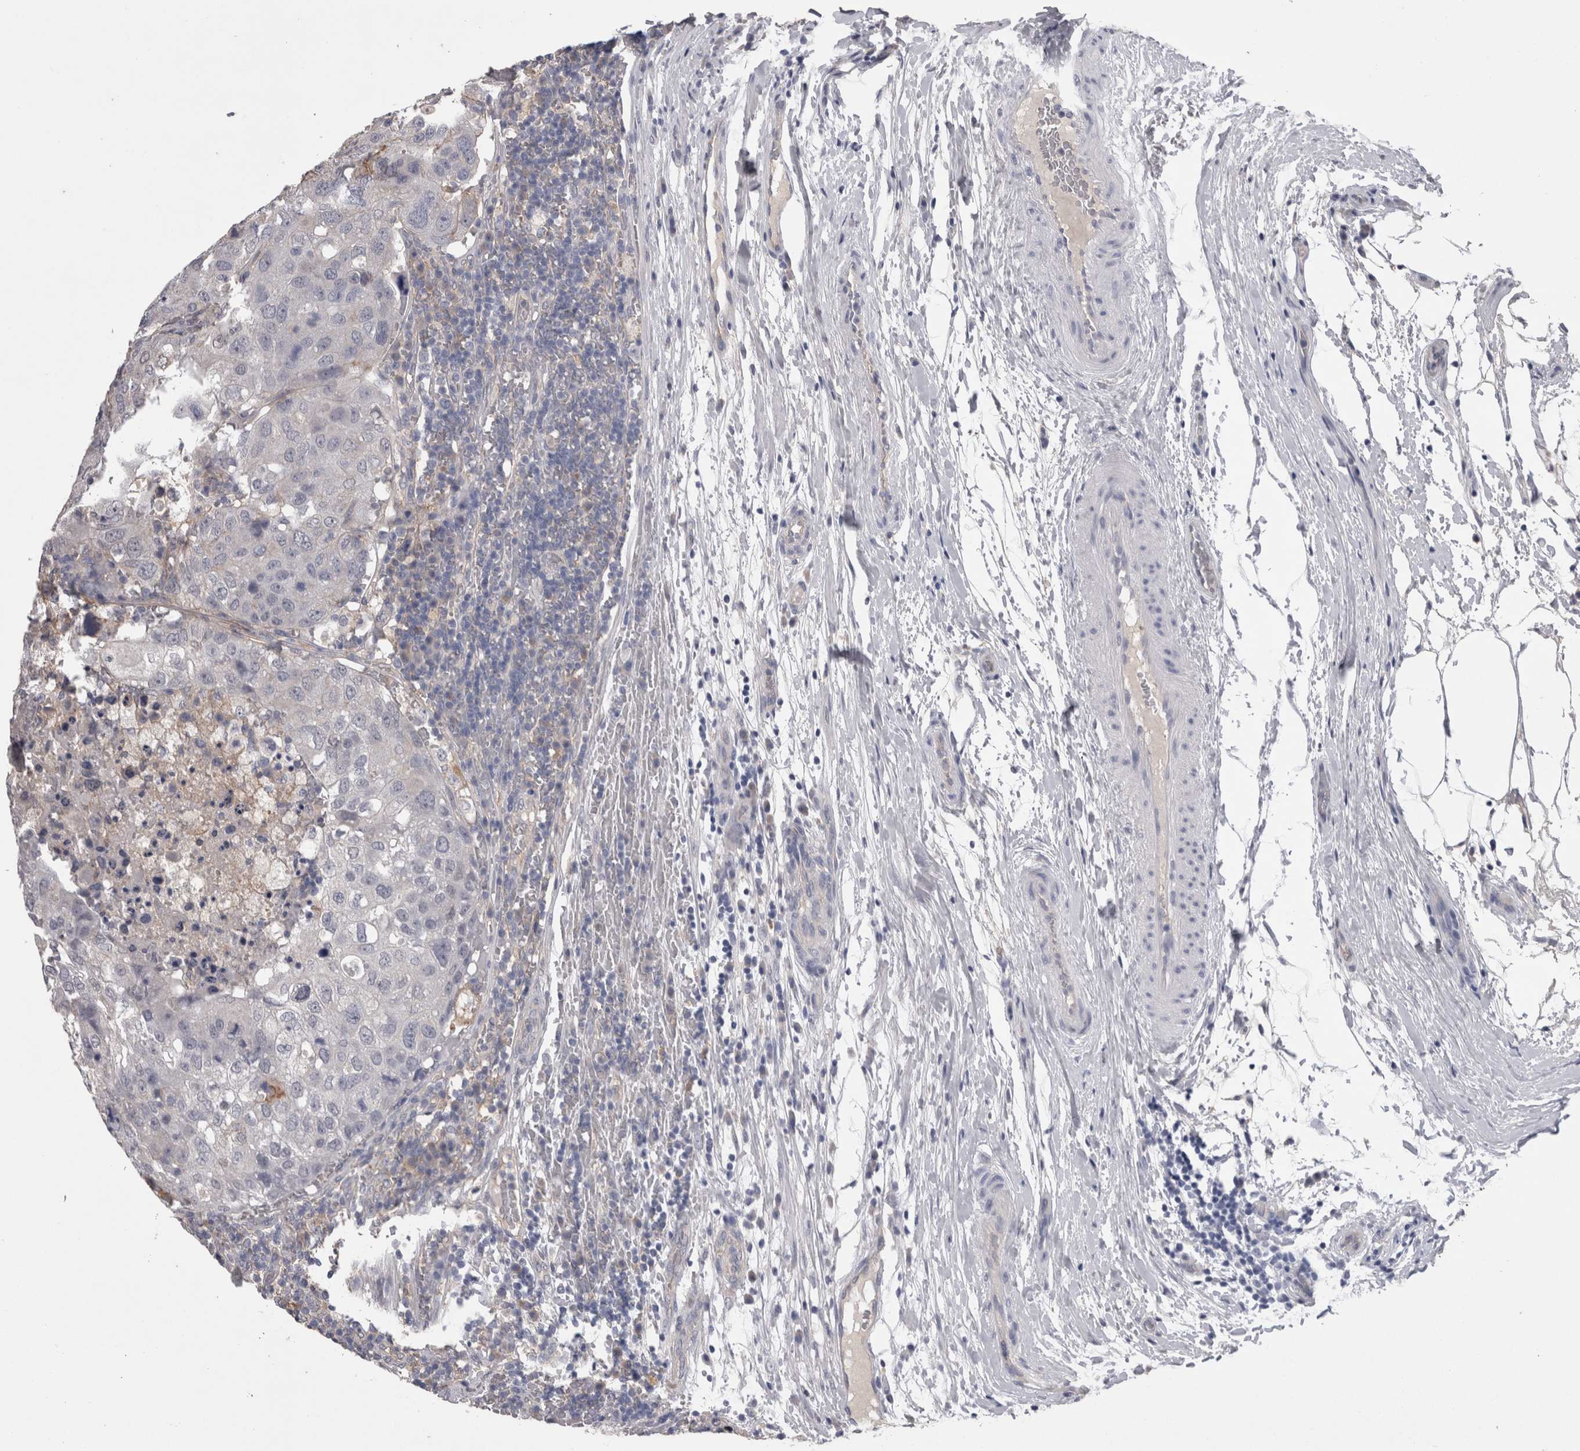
{"staining": {"intensity": "moderate", "quantity": "<25%", "location": "cytoplasmic/membranous"}, "tissue": "urothelial cancer", "cell_type": "Tumor cells", "image_type": "cancer", "snomed": [{"axis": "morphology", "description": "Urothelial carcinoma, High grade"}, {"axis": "topography", "description": "Lymph node"}, {"axis": "topography", "description": "Urinary bladder"}], "caption": "Protein expression analysis of human urothelial cancer reveals moderate cytoplasmic/membranous expression in about <25% of tumor cells.", "gene": "NECTIN2", "patient": {"sex": "male", "age": 51}}